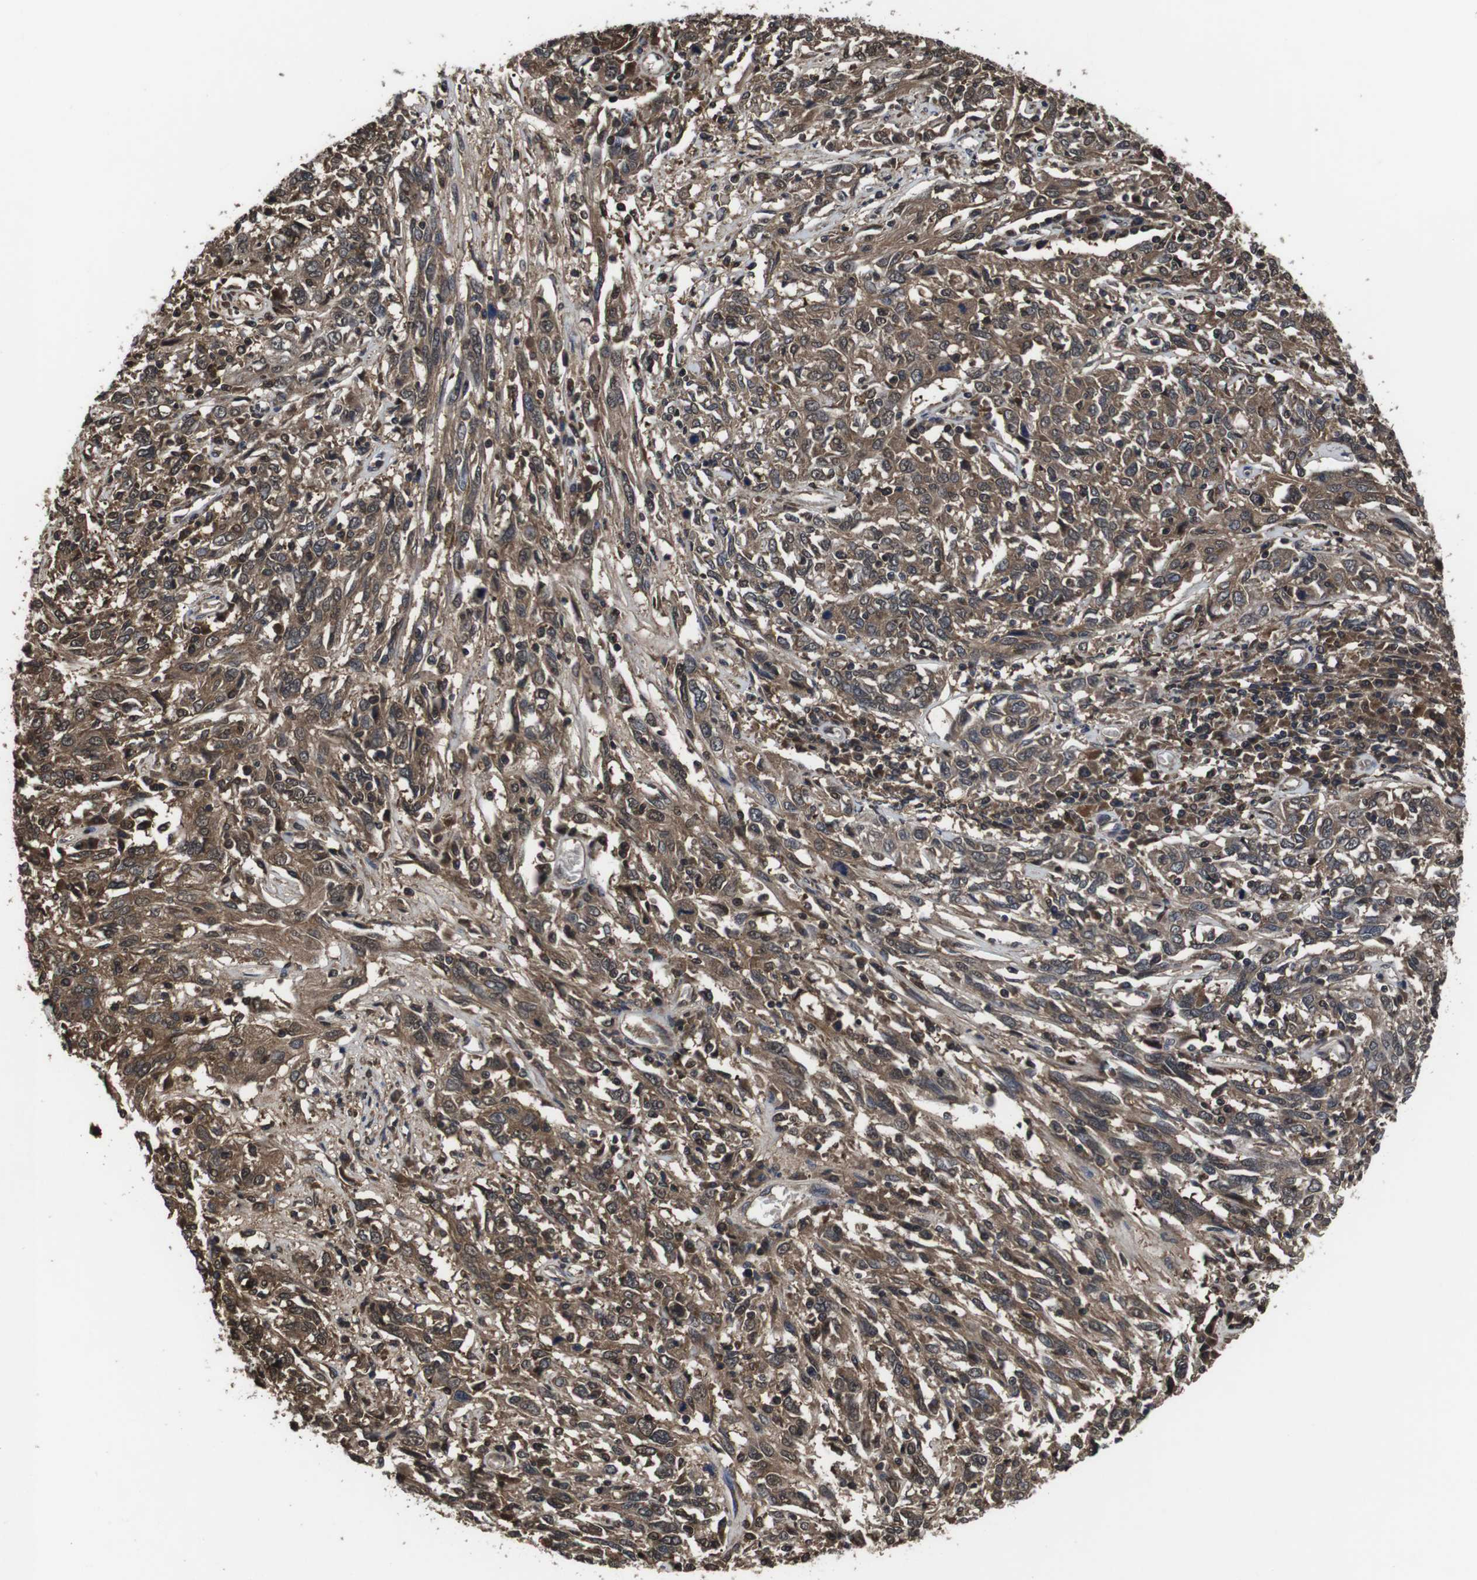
{"staining": {"intensity": "moderate", "quantity": ">75%", "location": "cytoplasmic/membranous"}, "tissue": "cervical cancer", "cell_type": "Tumor cells", "image_type": "cancer", "snomed": [{"axis": "morphology", "description": "Squamous cell carcinoma, NOS"}, {"axis": "topography", "description": "Cervix"}], "caption": "An image of cervical squamous cell carcinoma stained for a protein exhibits moderate cytoplasmic/membranous brown staining in tumor cells.", "gene": "CXCL11", "patient": {"sex": "female", "age": 46}}